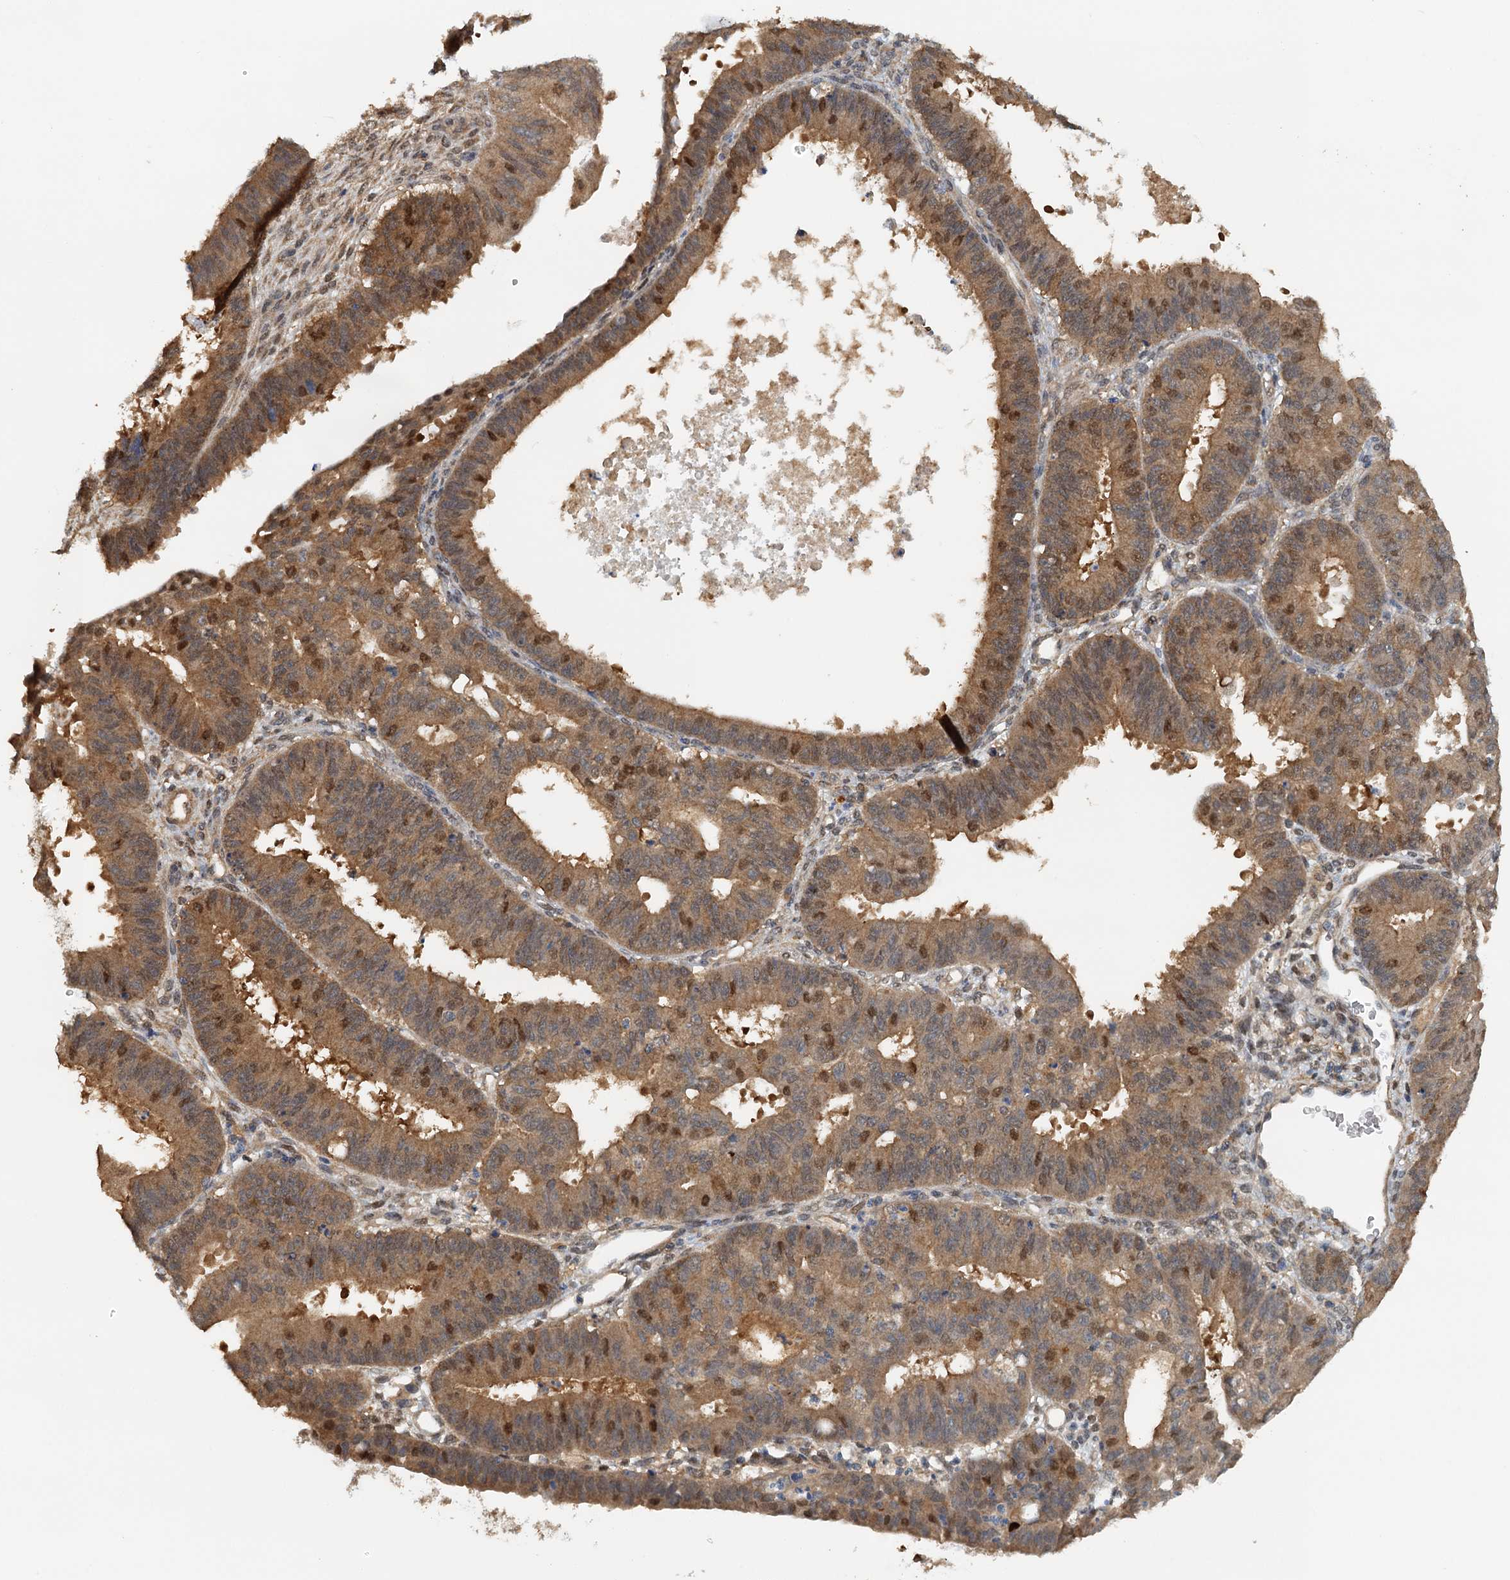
{"staining": {"intensity": "moderate", "quantity": ">75%", "location": "cytoplasmic/membranous,nuclear"}, "tissue": "ovarian cancer", "cell_type": "Tumor cells", "image_type": "cancer", "snomed": [{"axis": "morphology", "description": "Carcinoma, endometroid"}, {"axis": "topography", "description": "Appendix"}, {"axis": "topography", "description": "Ovary"}], "caption": "The immunohistochemical stain labels moderate cytoplasmic/membranous and nuclear expression in tumor cells of ovarian cancer tissue.", "gene": "UBL7", "patient": {"sex": "female", "age": 42}}